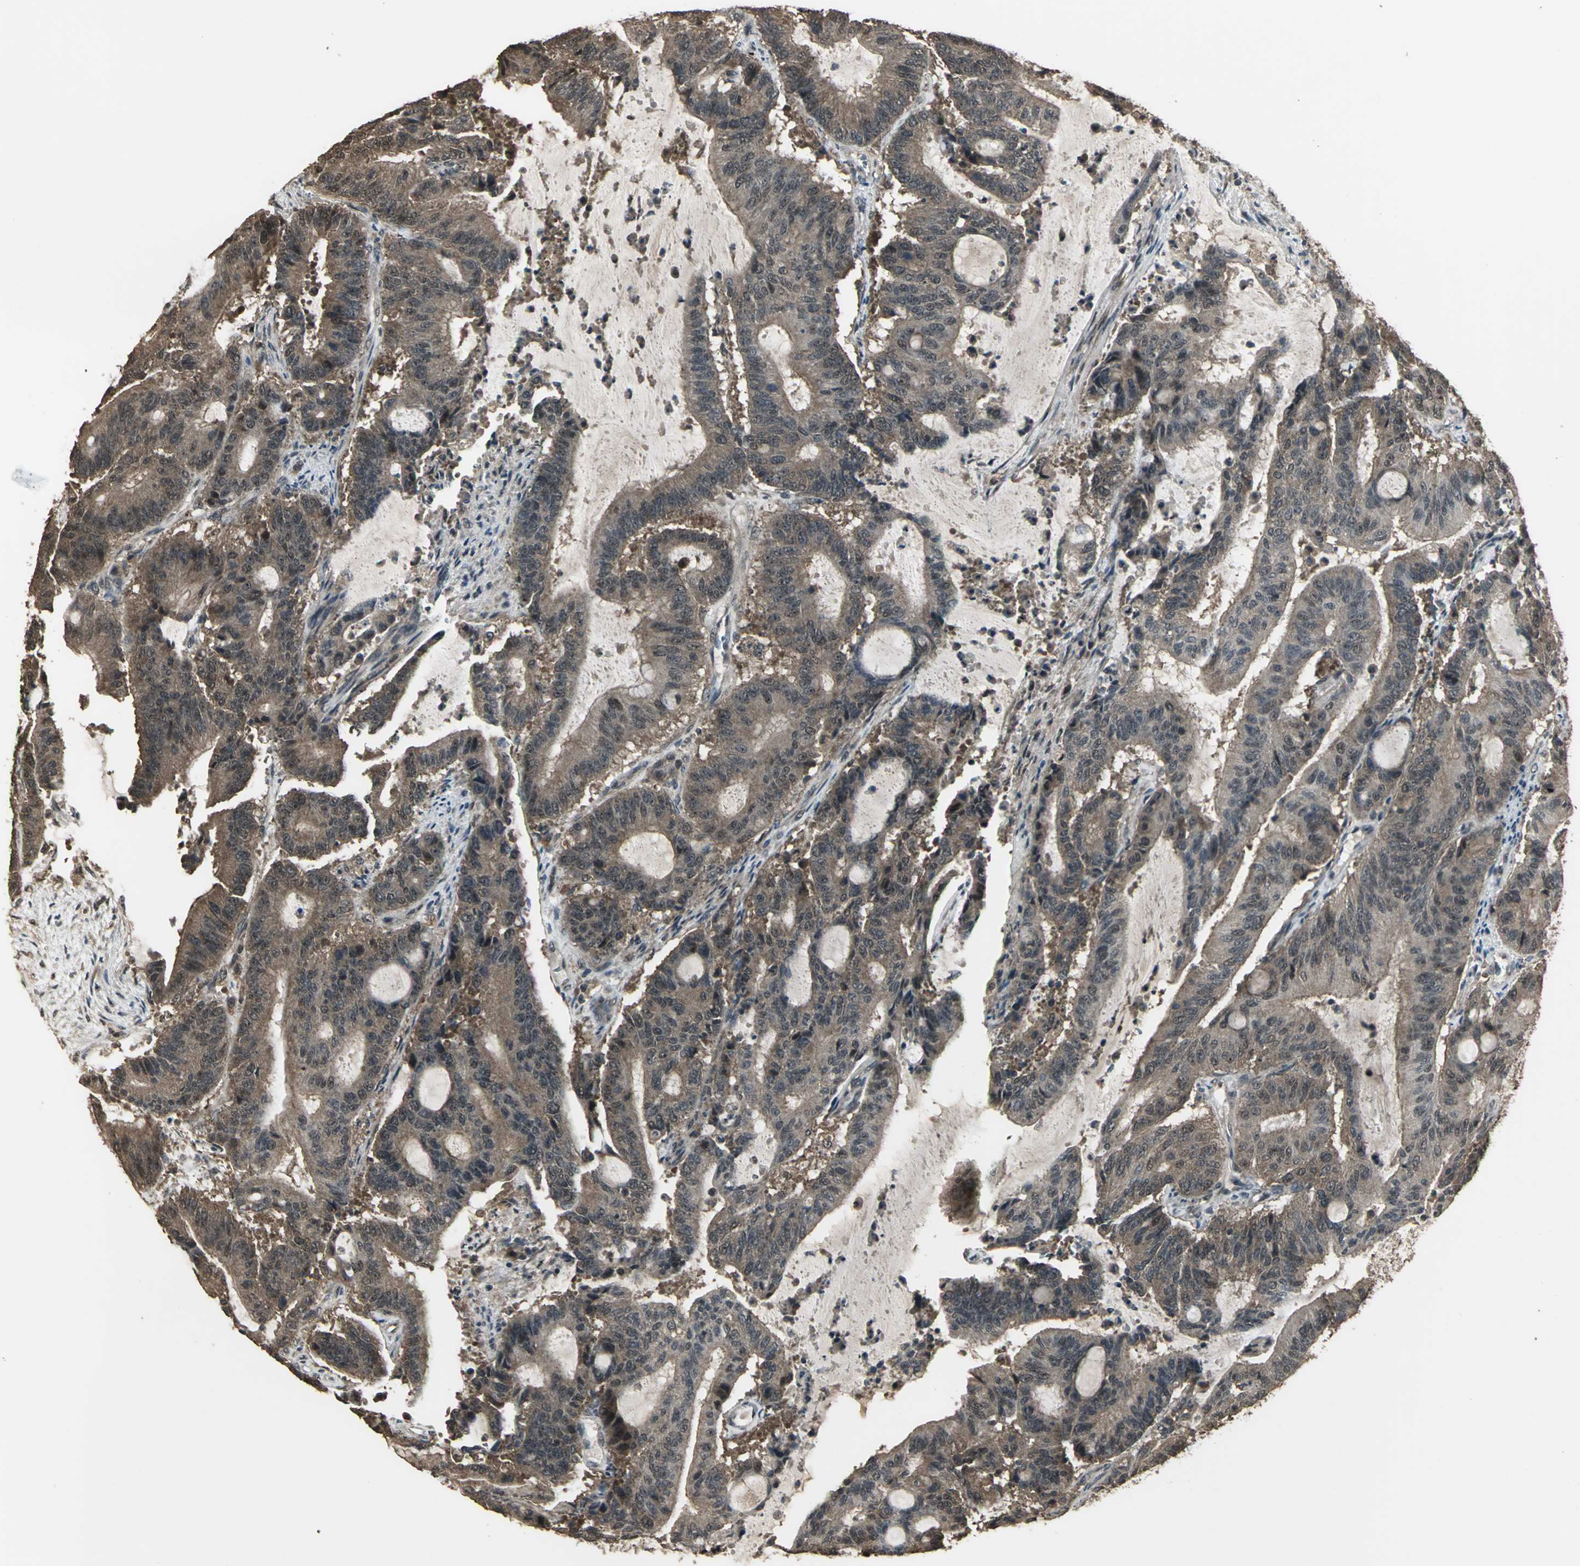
{"staining": {"intensity": "moderate", "quantity": ">75%", "location": "cytoplasmic/membranous"}, "tissue": "liver cancer", "cell_type": "Tumor cells", "image_type": "cancer", "snomed": [{"axis": "morphology", "description": "Cholangiocarcinoma"}, {"axis": "topography", "description": "Liver"}], "caption": "A histopathology image of liver cancer stained for a protein shows moderate cytoplasmic/membranous brown staining in tumor cells.", "gene": "UCHL5", "patient": {"sex": "female", "age": 73}}